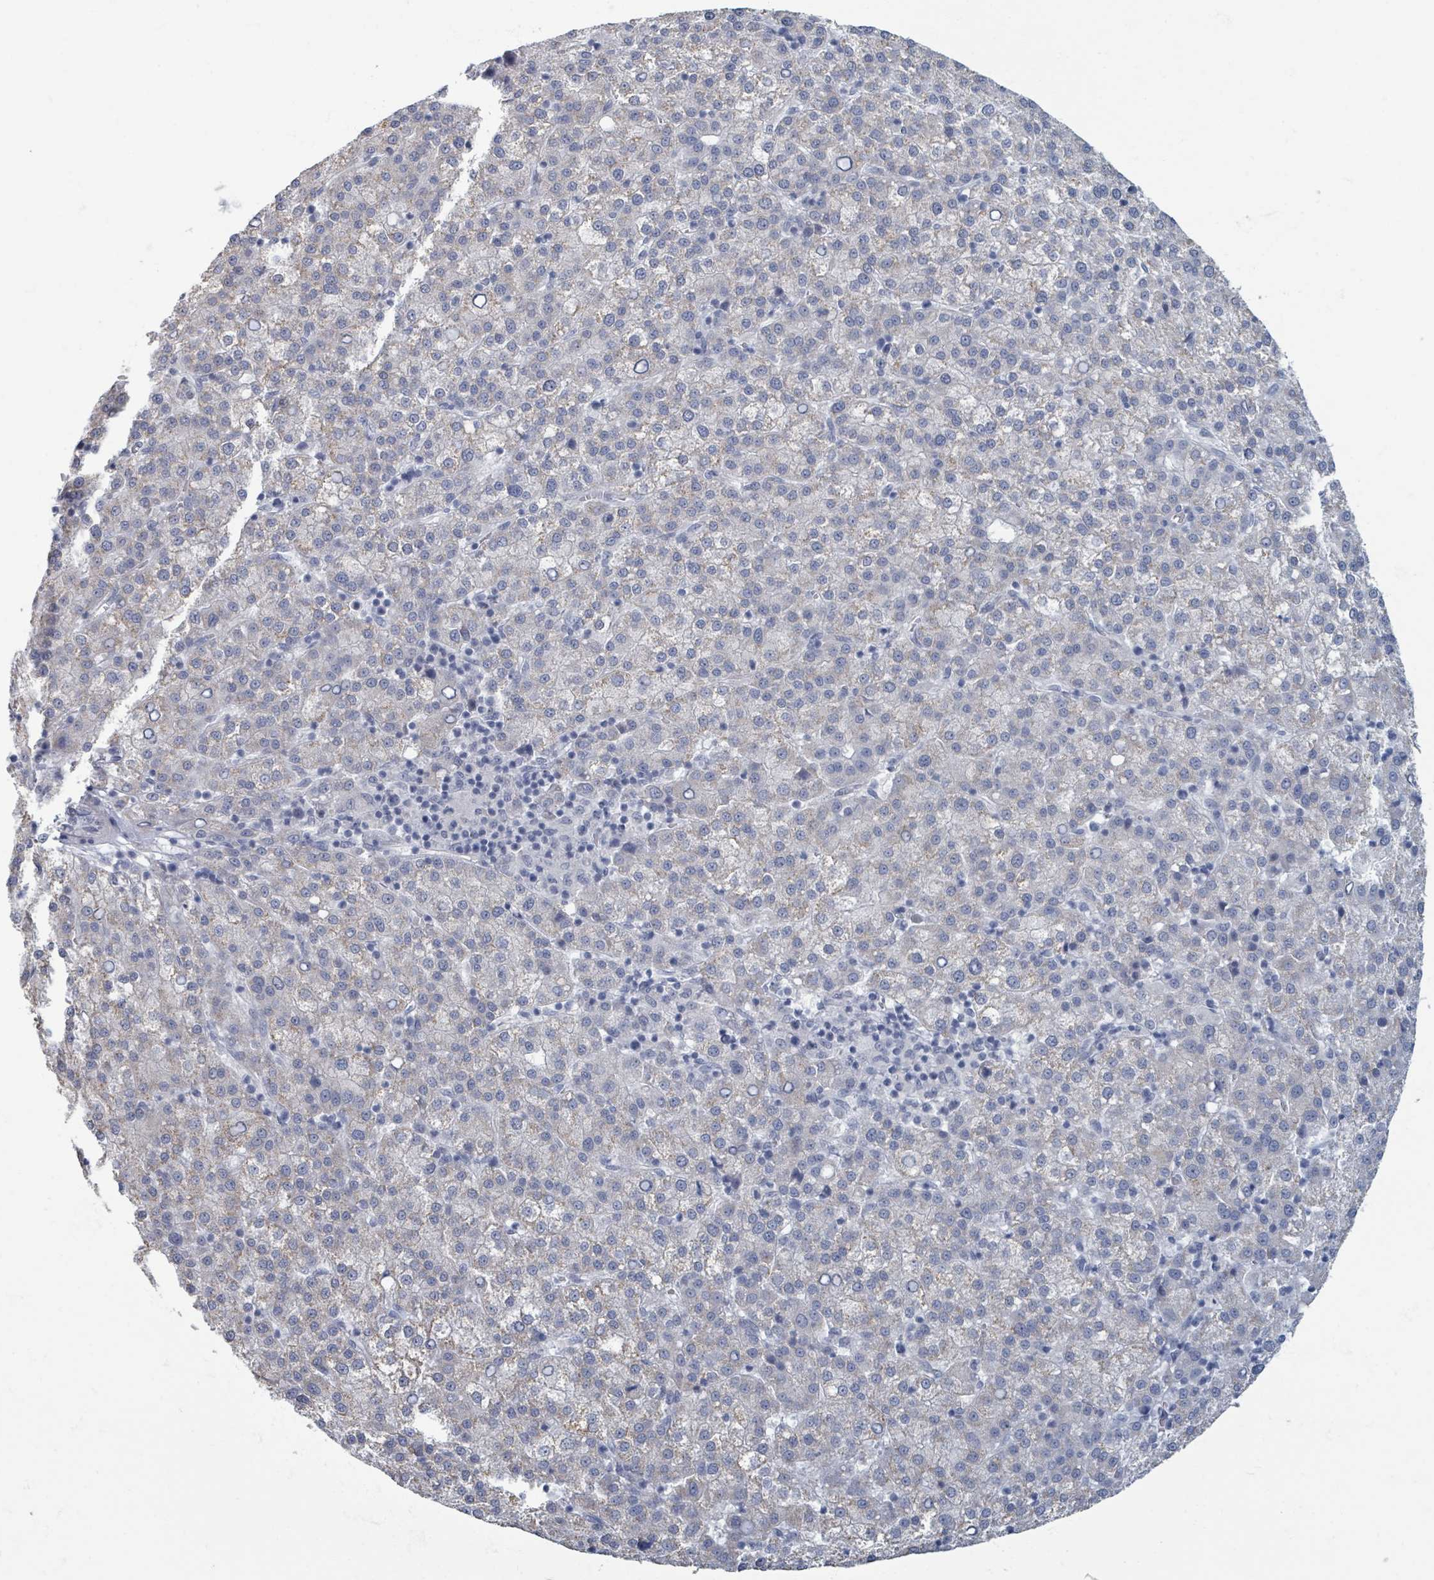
{"staining": {"intensity": "negative", "quantity": "none", "location": "none"}, "tissue": "liver cancer", "cell_type": "Tumor cells", "image_type": "cancer", "snomed": [{"axis": "morphology", "description": "Carcinoma, Hepatocellular, NOS"}, {"axis": "topography", "description": "Liver"}], "caption": "Tumor cells are negative for brown protein staining in liver hepatocellular carcinoma.", "gene": "WNT11", "patient": {"sex": "female", "age": 58}}